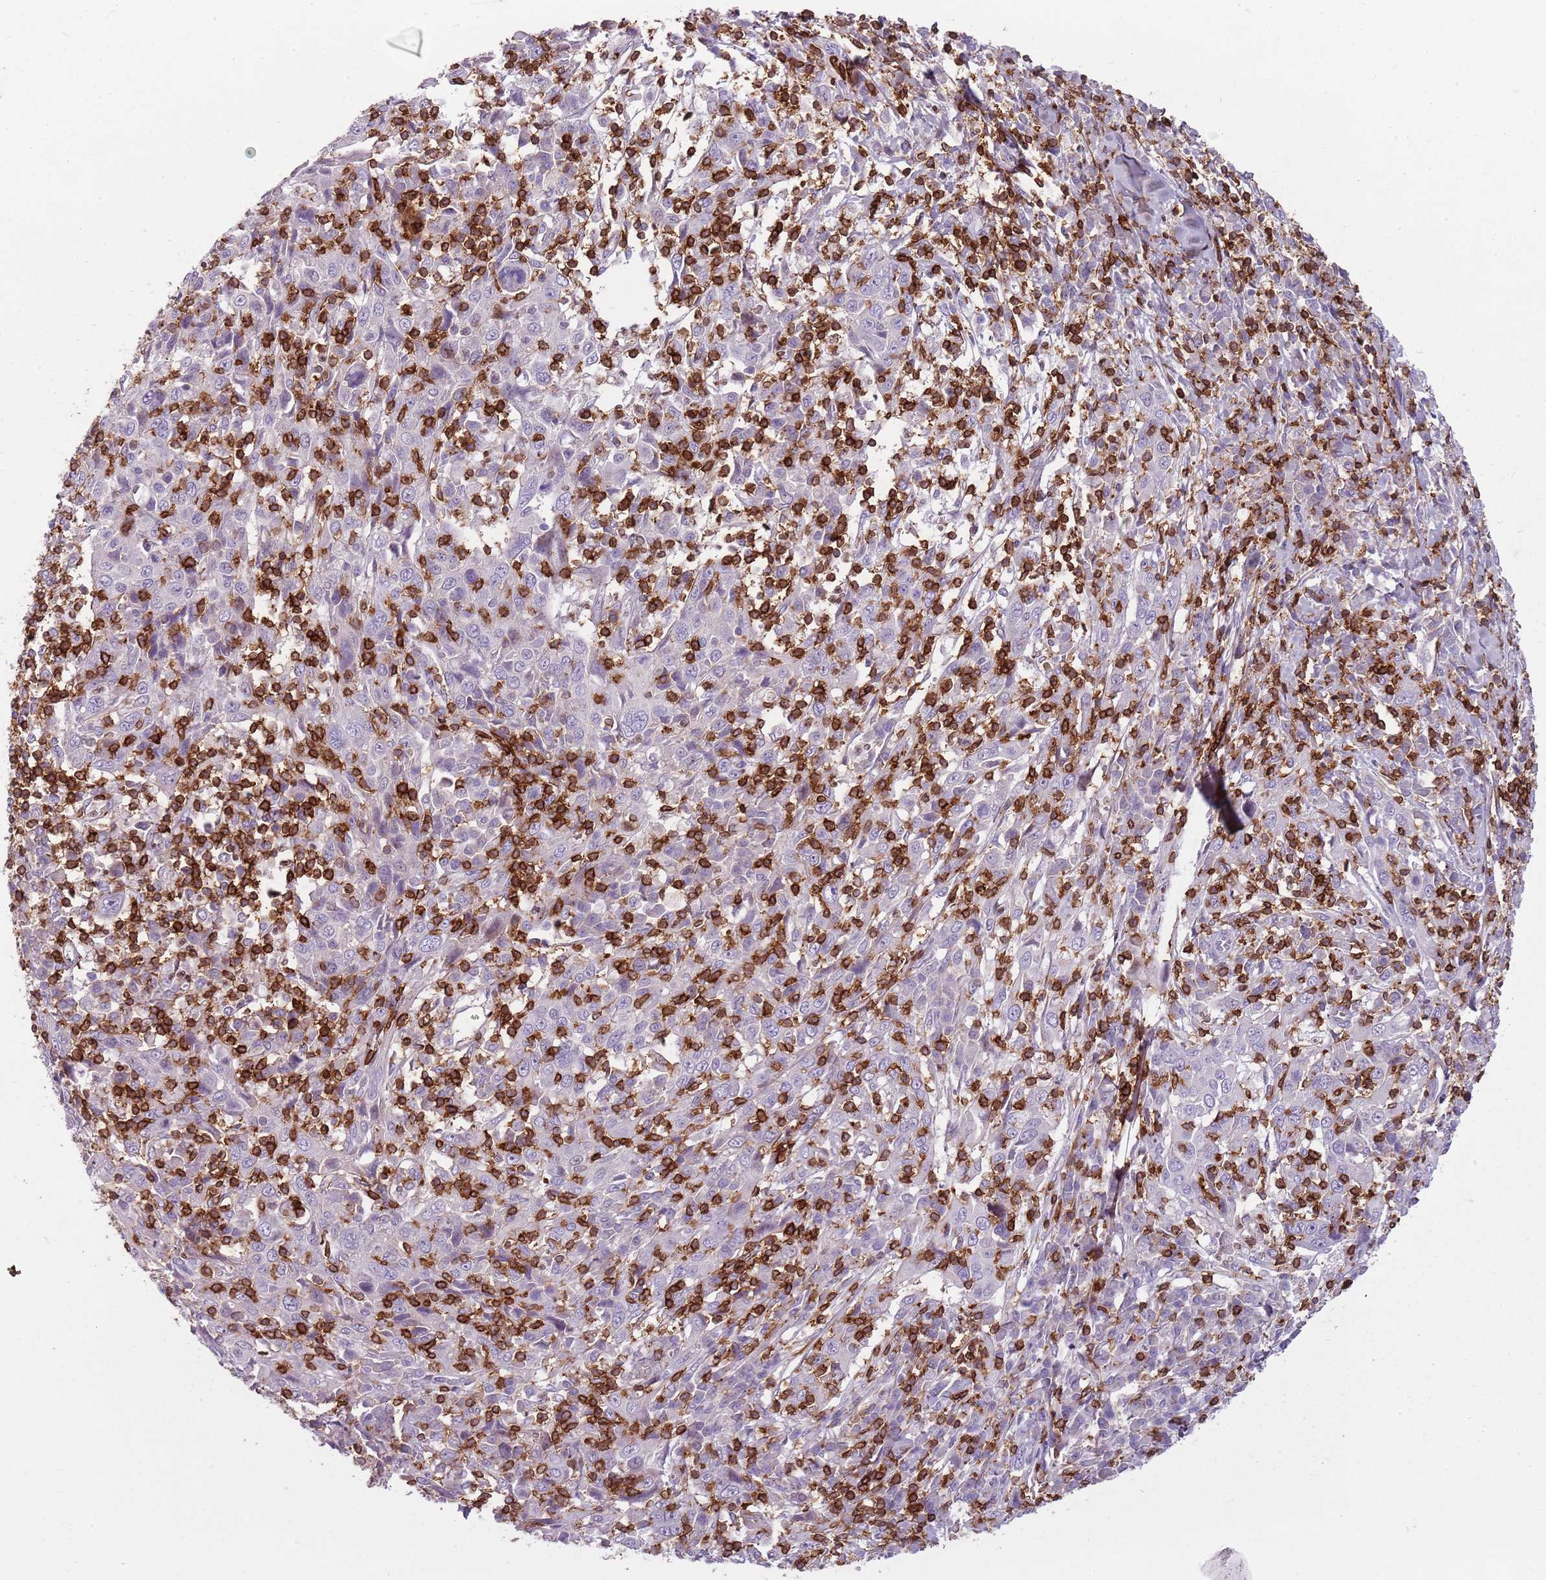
{"staining": {"intensity": "negative", "quantity": "none", "location": "none"}, "tissue": "cervical cancer", "cell_type": "Tumor cells", "image_type": "cancer", "snomed": [{"axis": "morphology", "description": "Squamous cell carcinoma, NOS"}, {"axis": "topography", "description": "Cervix"}], "caption": "A histopathology image of human cervical squamous cell carcinoma is negative for staining in tumor cells. The staining is performed using DAB brown chromogen with nuclei counter-stained in using hematoxylin.", "gene": "ZNF583", "patient": {"sex": "female", "age": 46}}